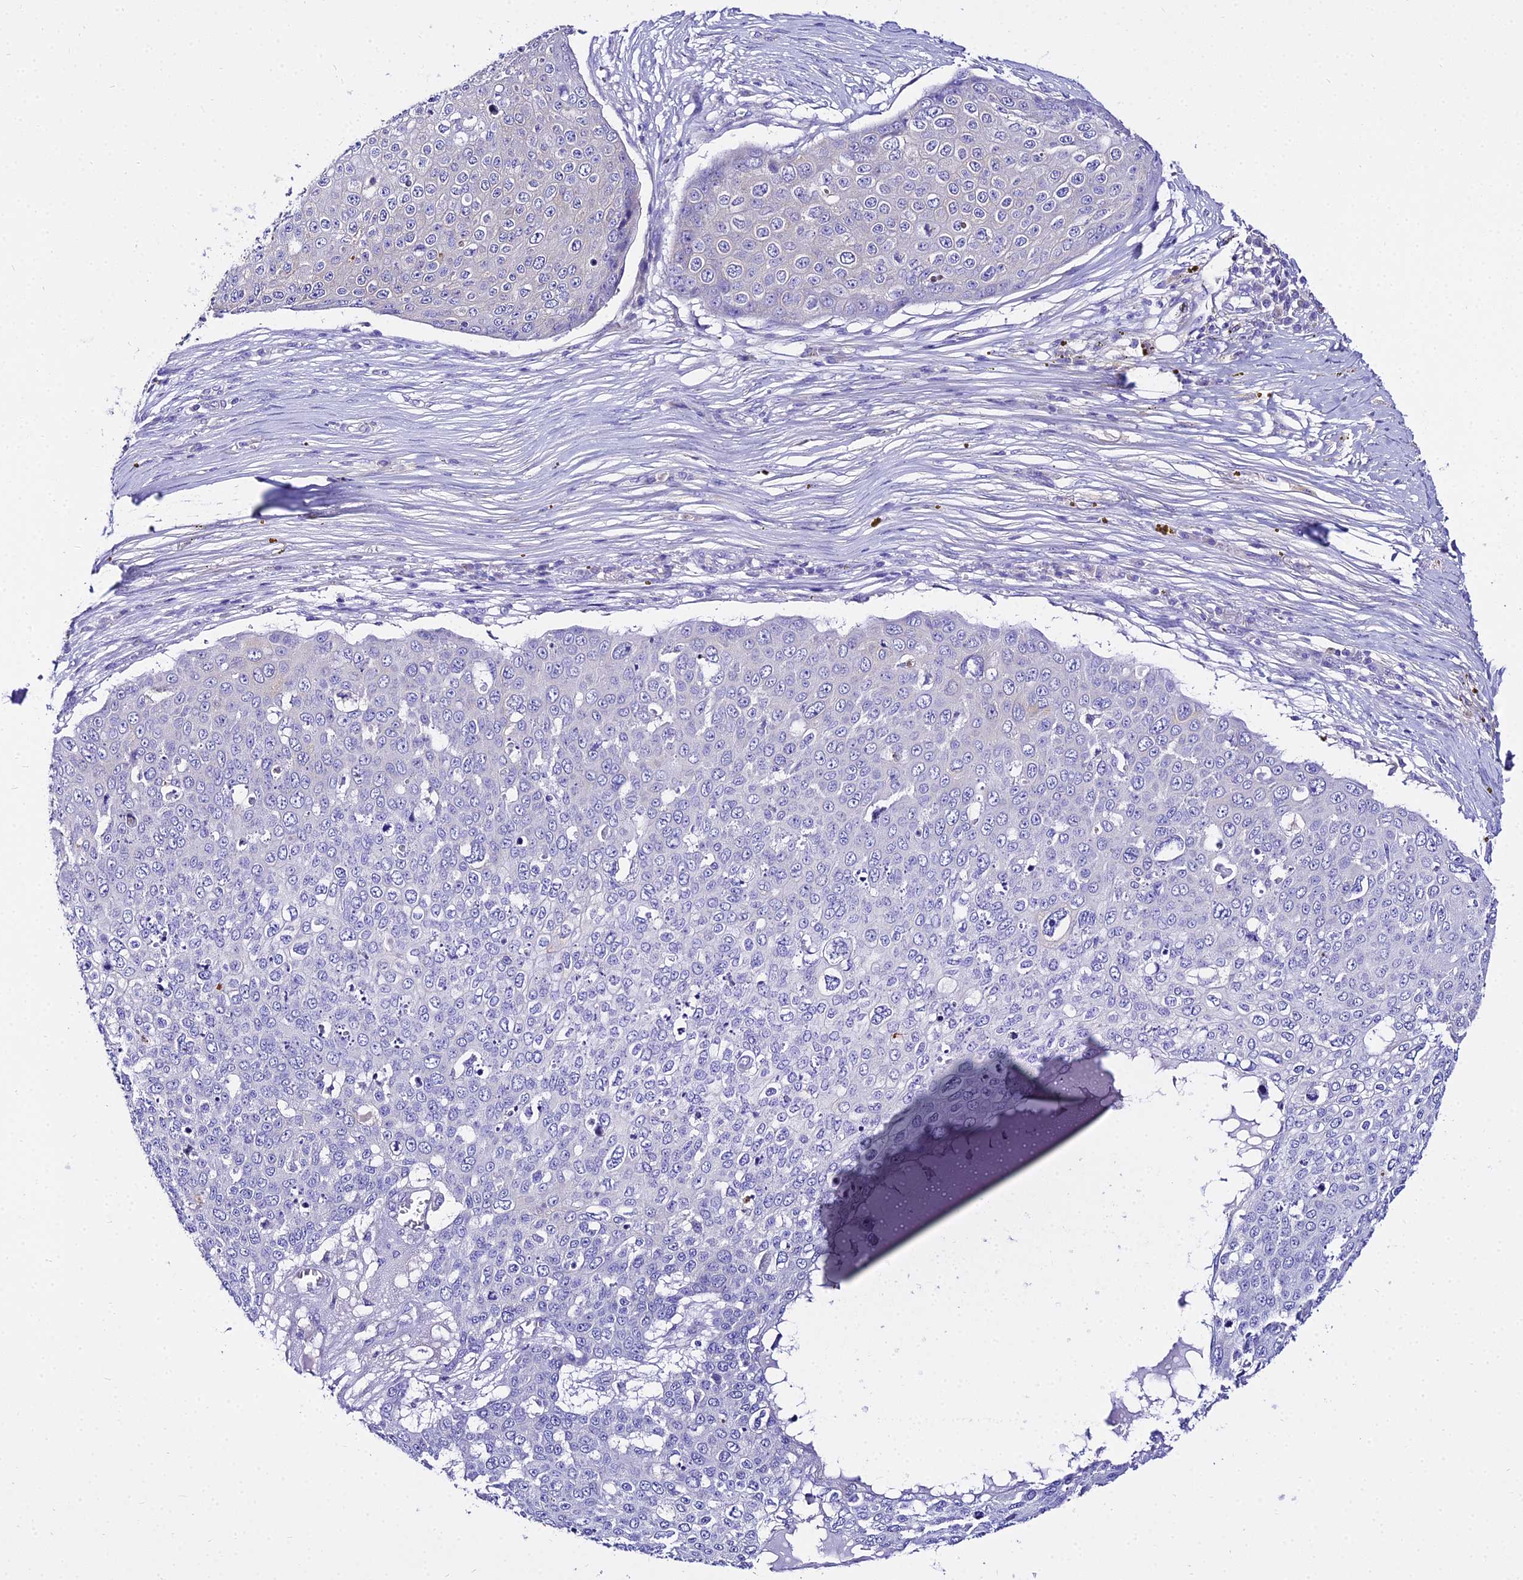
{"staining": {"intensity": "negative", "quantity": "none", "location": "none"}, "tissue": "skin cancer", "cell_type": "Tumor cells", "image_type": "cancer", "snomed": [{"axis": "morphology", "description": "Squamous cell carcinoma, NOS"}, {"axis": "topography", "description": "Skin"}], "caption": "Immunohistochemical staining of human skin cancer reveals no significant expression in tumor cells.", "gene": "TUBA3D", "patient": {"sex": "male", "age": 71}}